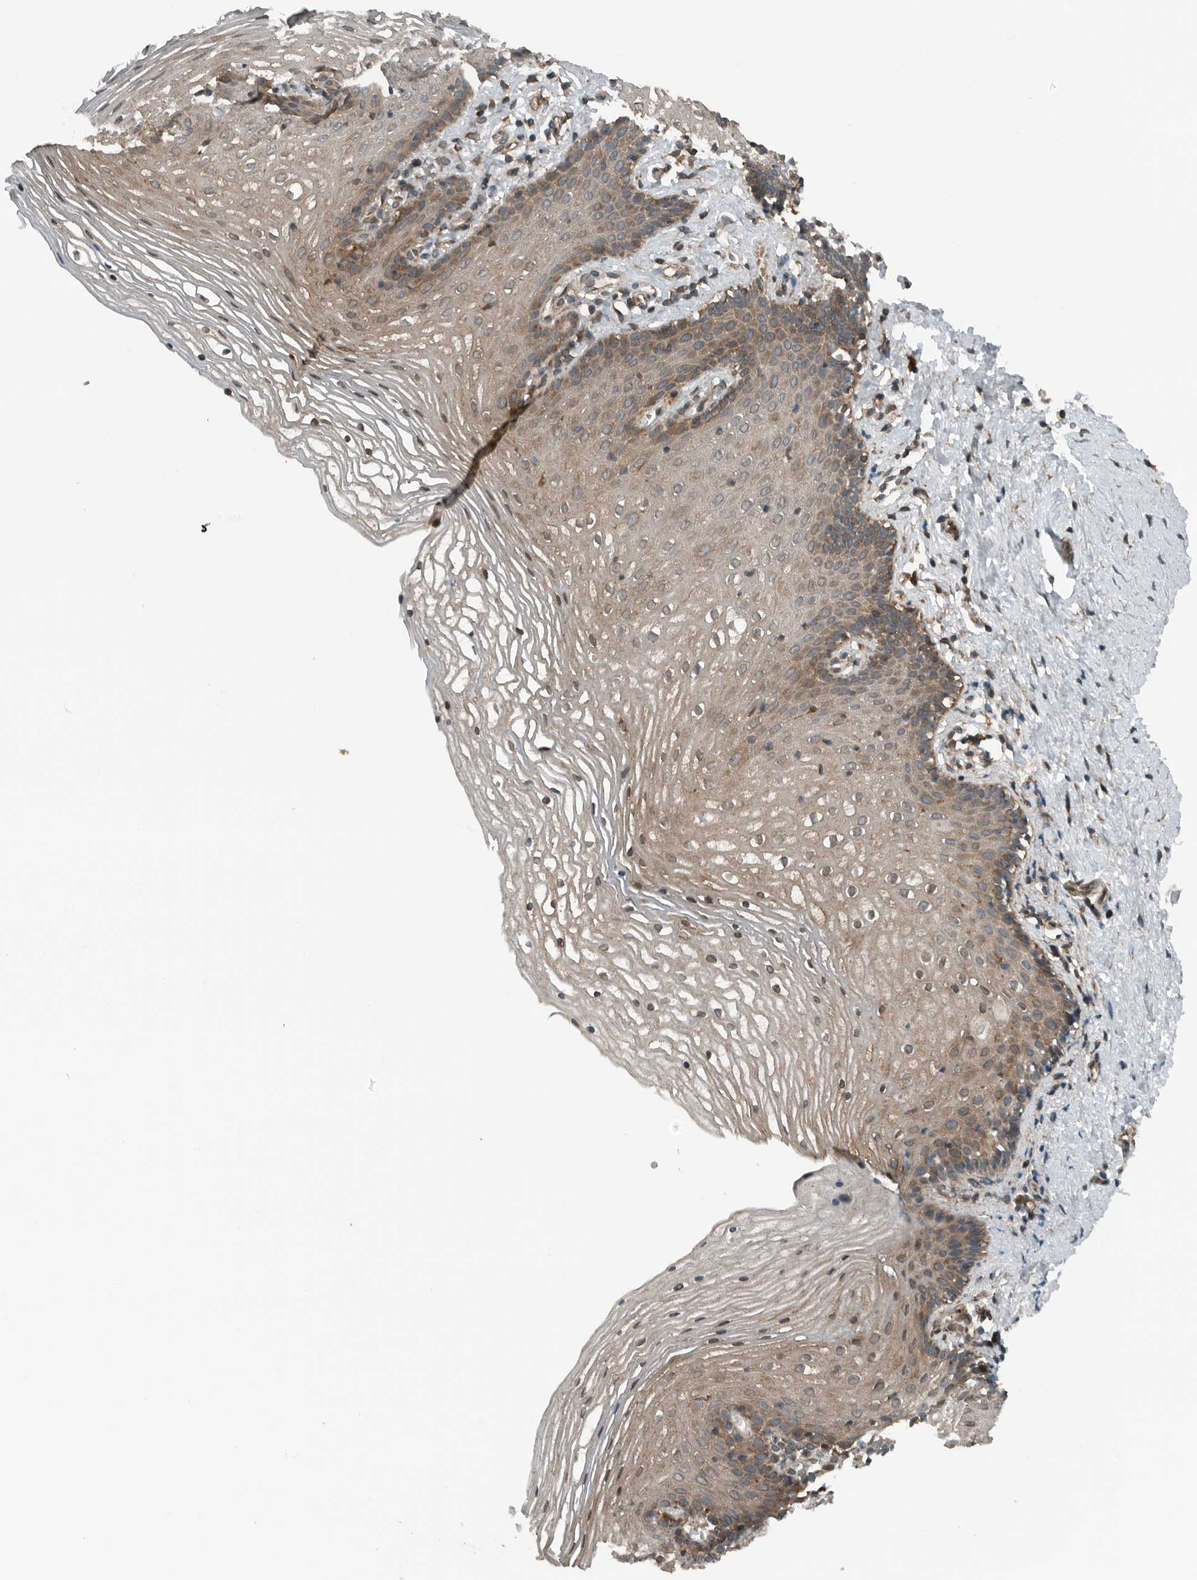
{"staining": {"intensity": "moderate", "quantity": "25%-75%", "location": "cytoplasmic/membranous"}, "tissue": "vagina", "cell_type": "Squamous epithelial cells", "image_type": "normal", "snomed": [{"axis": "morphology", "description": "Normal tissue, NOS"}, {"axis": "topography", "description": "Vagina"}], "caption": "Moderate cytoplasmic/membranous staining for a protein is seen in about 25%-75% of squamous epithelial cells of normal vagina using IHC.", "gene": "AMFR", "patient": {"sex": "female", "age": 32}}